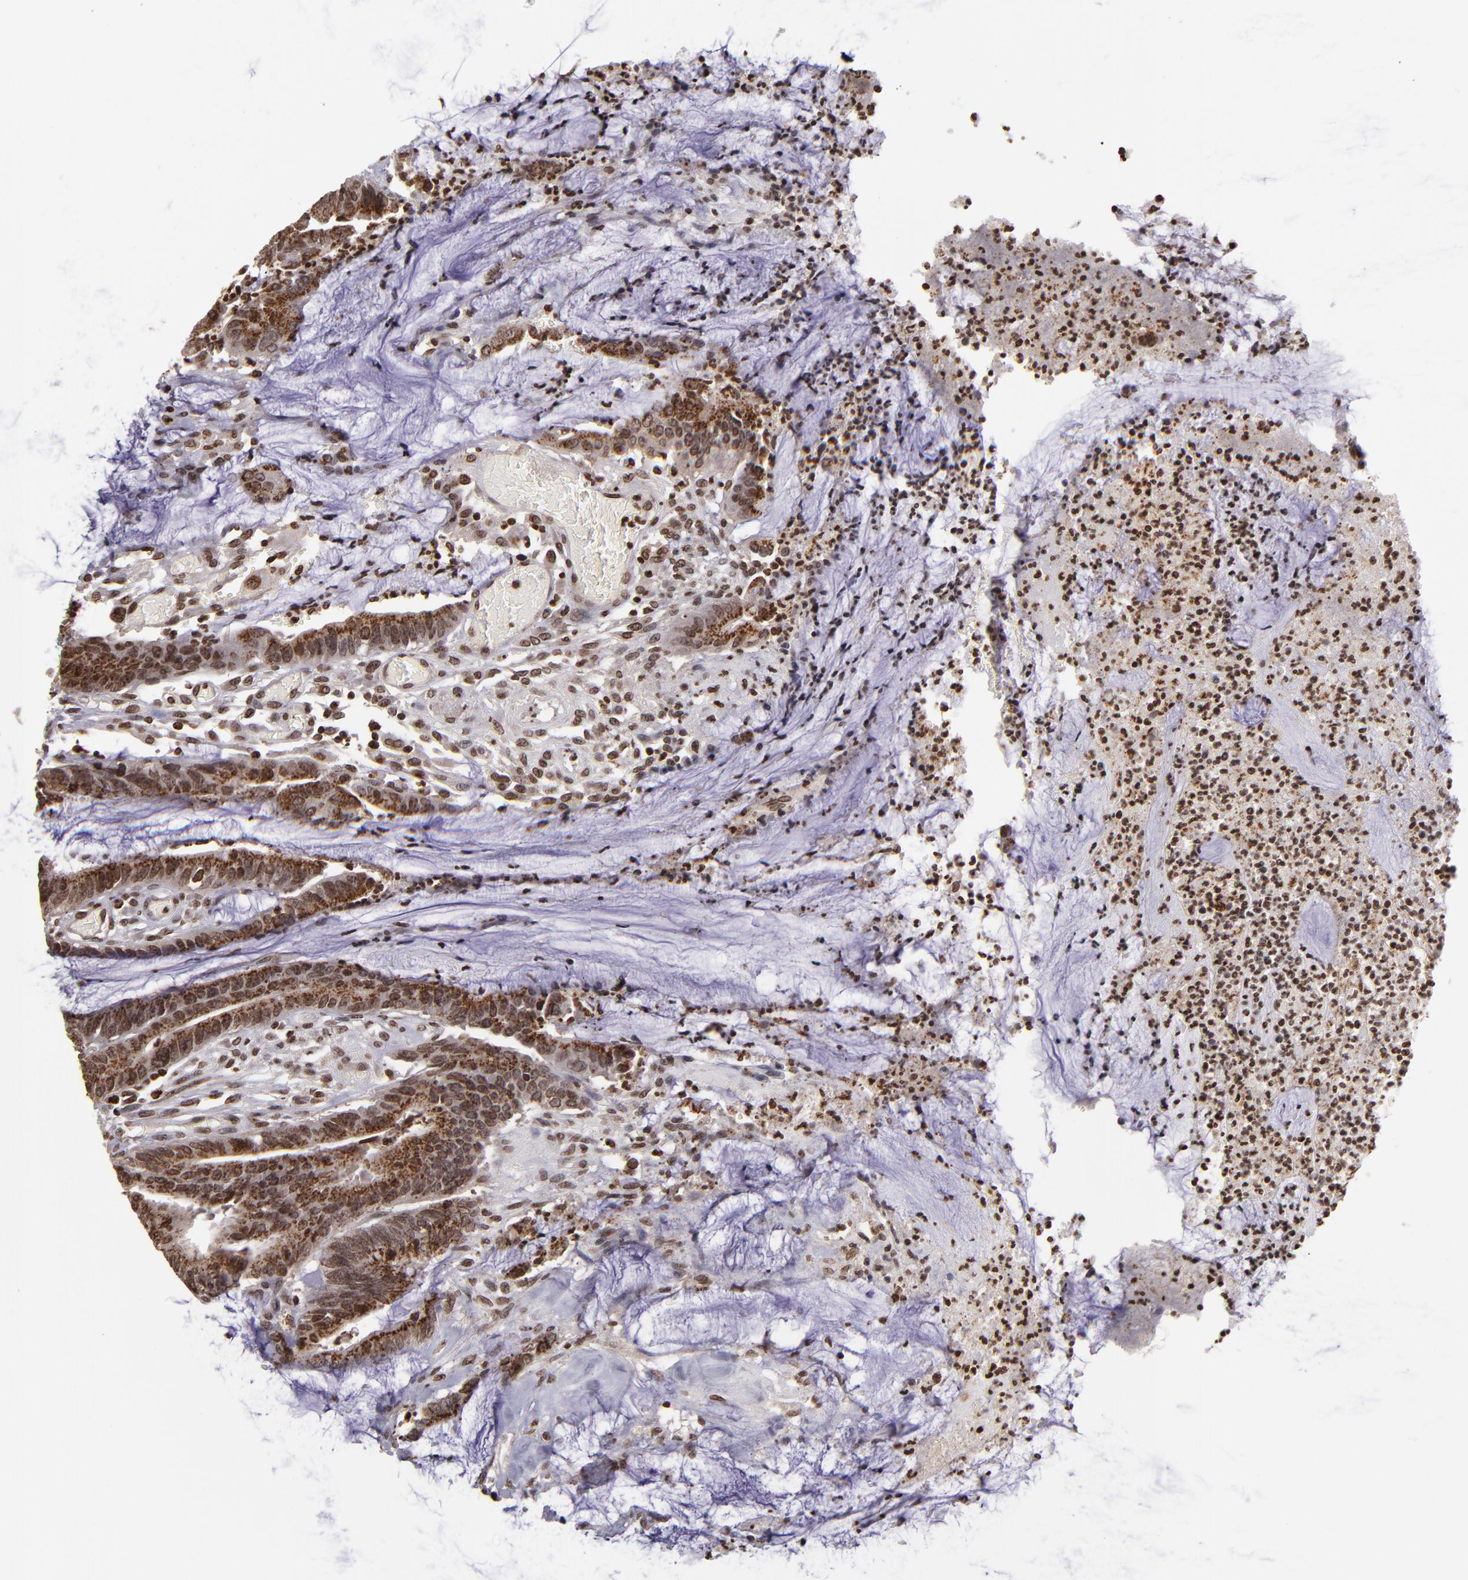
{"staining": {"intensity": "strong", "quantity": ">75%", "location": "cytoplasmic/membranous,nuclear"}, "tissue": "colorectal cancer", "cell_type": "Tumor cells", "image_type": "cancer", "snomed": [{"axis": "morphology", "description": "Adenocarcinoma, NOS"}, {"axis": "topography", "description": "Rectum"}], "caption": "Strong cytoplasmic/membranous and nuclear positivity for a protein is seen in approximately >75% of tumor cells of colorectal cancer using immunohistochemistry (IHC).", "gene": "CSDC2", "patient": {"sex": "female", "age": 66}}